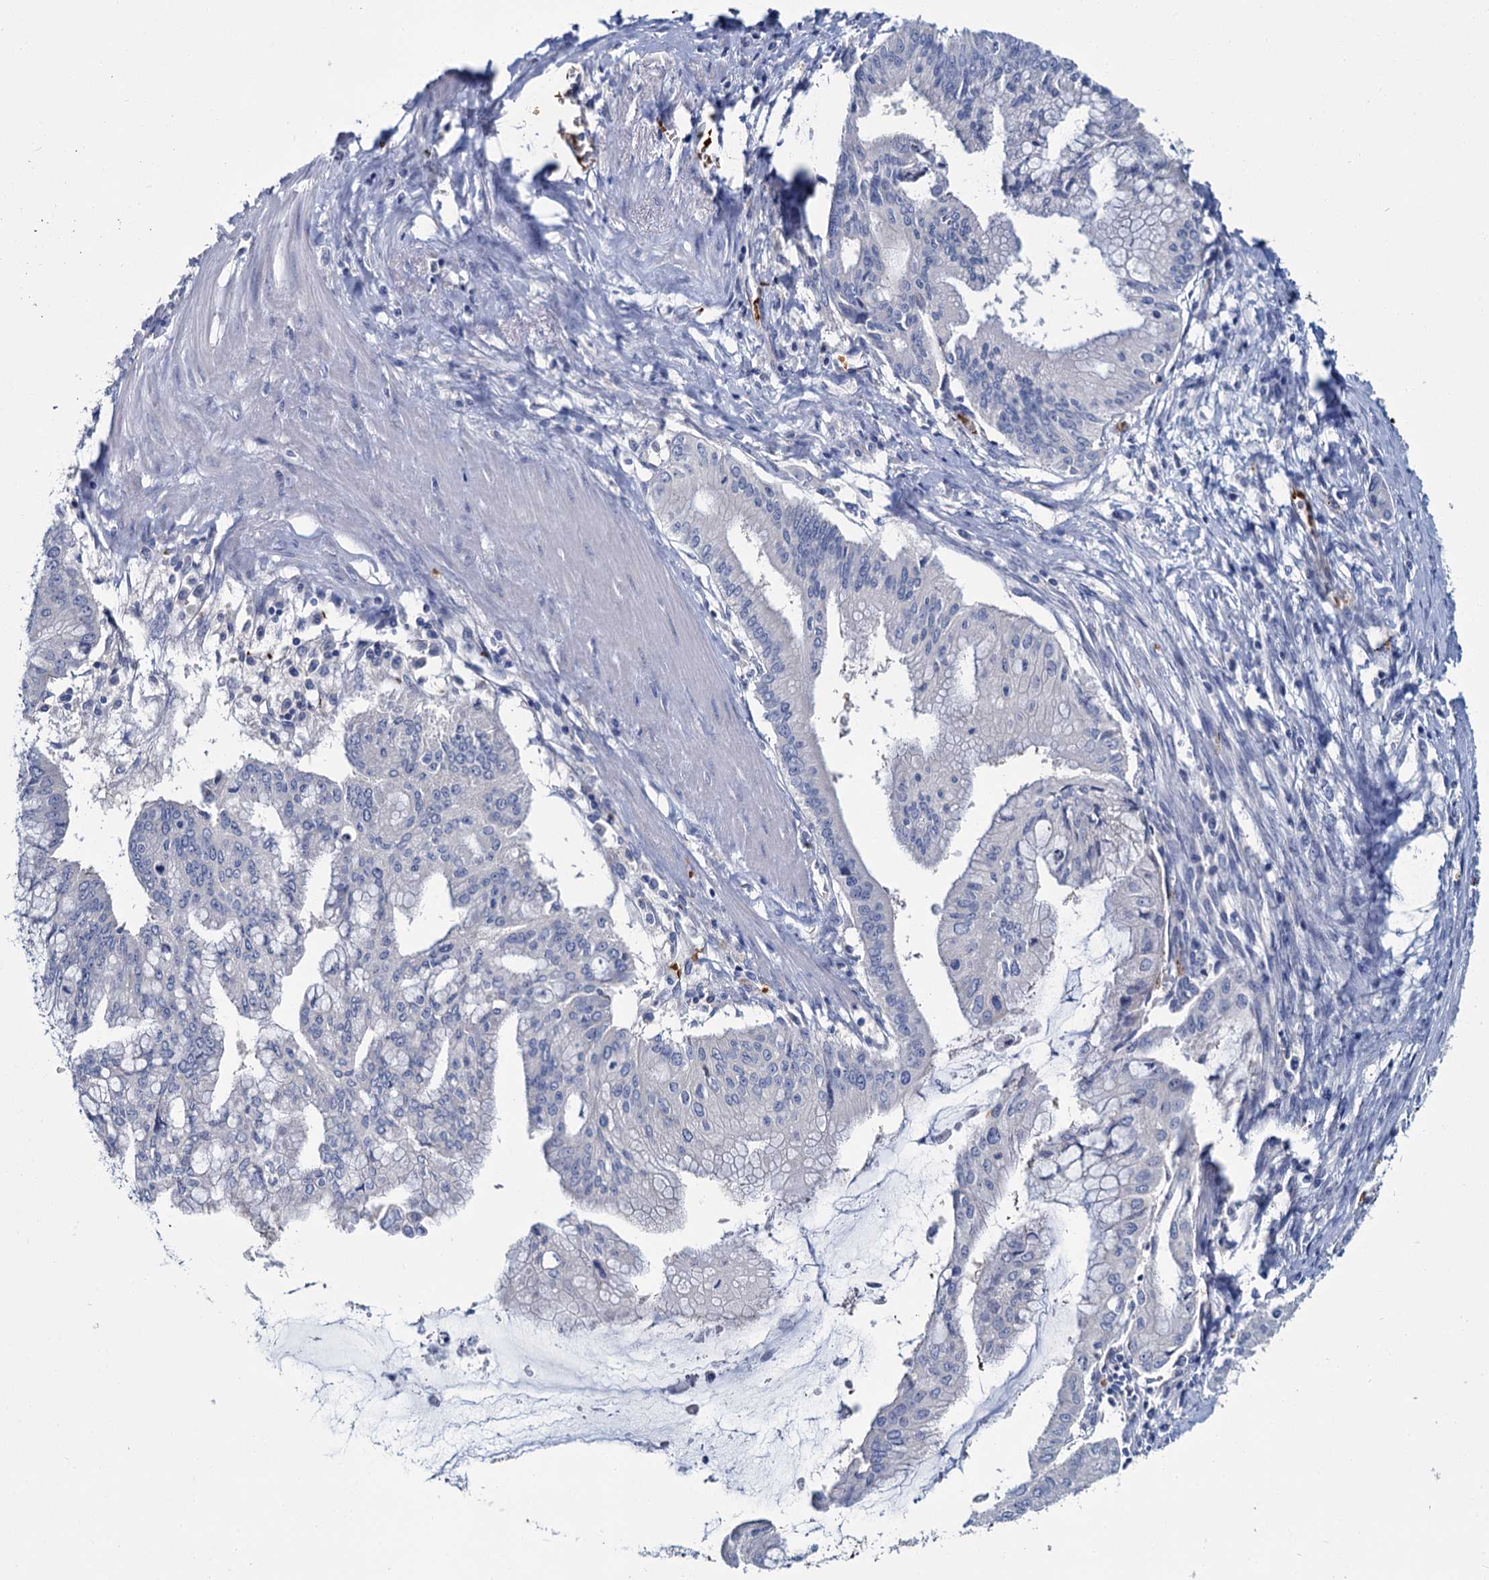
{"staining": {"intensity": "negative", "quantity": "none", "location": "none"}, "tissue": "pancreatic cancer", "cell_type": "Tumor cells", "image_type": "cancer", "snomed": [{"axis": "morphology", "description": "Adenocarcinoma, NOS"}, {"axis": "topography", "description": "Pancreas"}], "caption": "Pancreatic cancer (adenocarcinoma) stained for a protein using immunohistochemistry shows no staining tumor cells.", "gene": "ATG2A", "patient": {"sex": "male", "age": 46}}